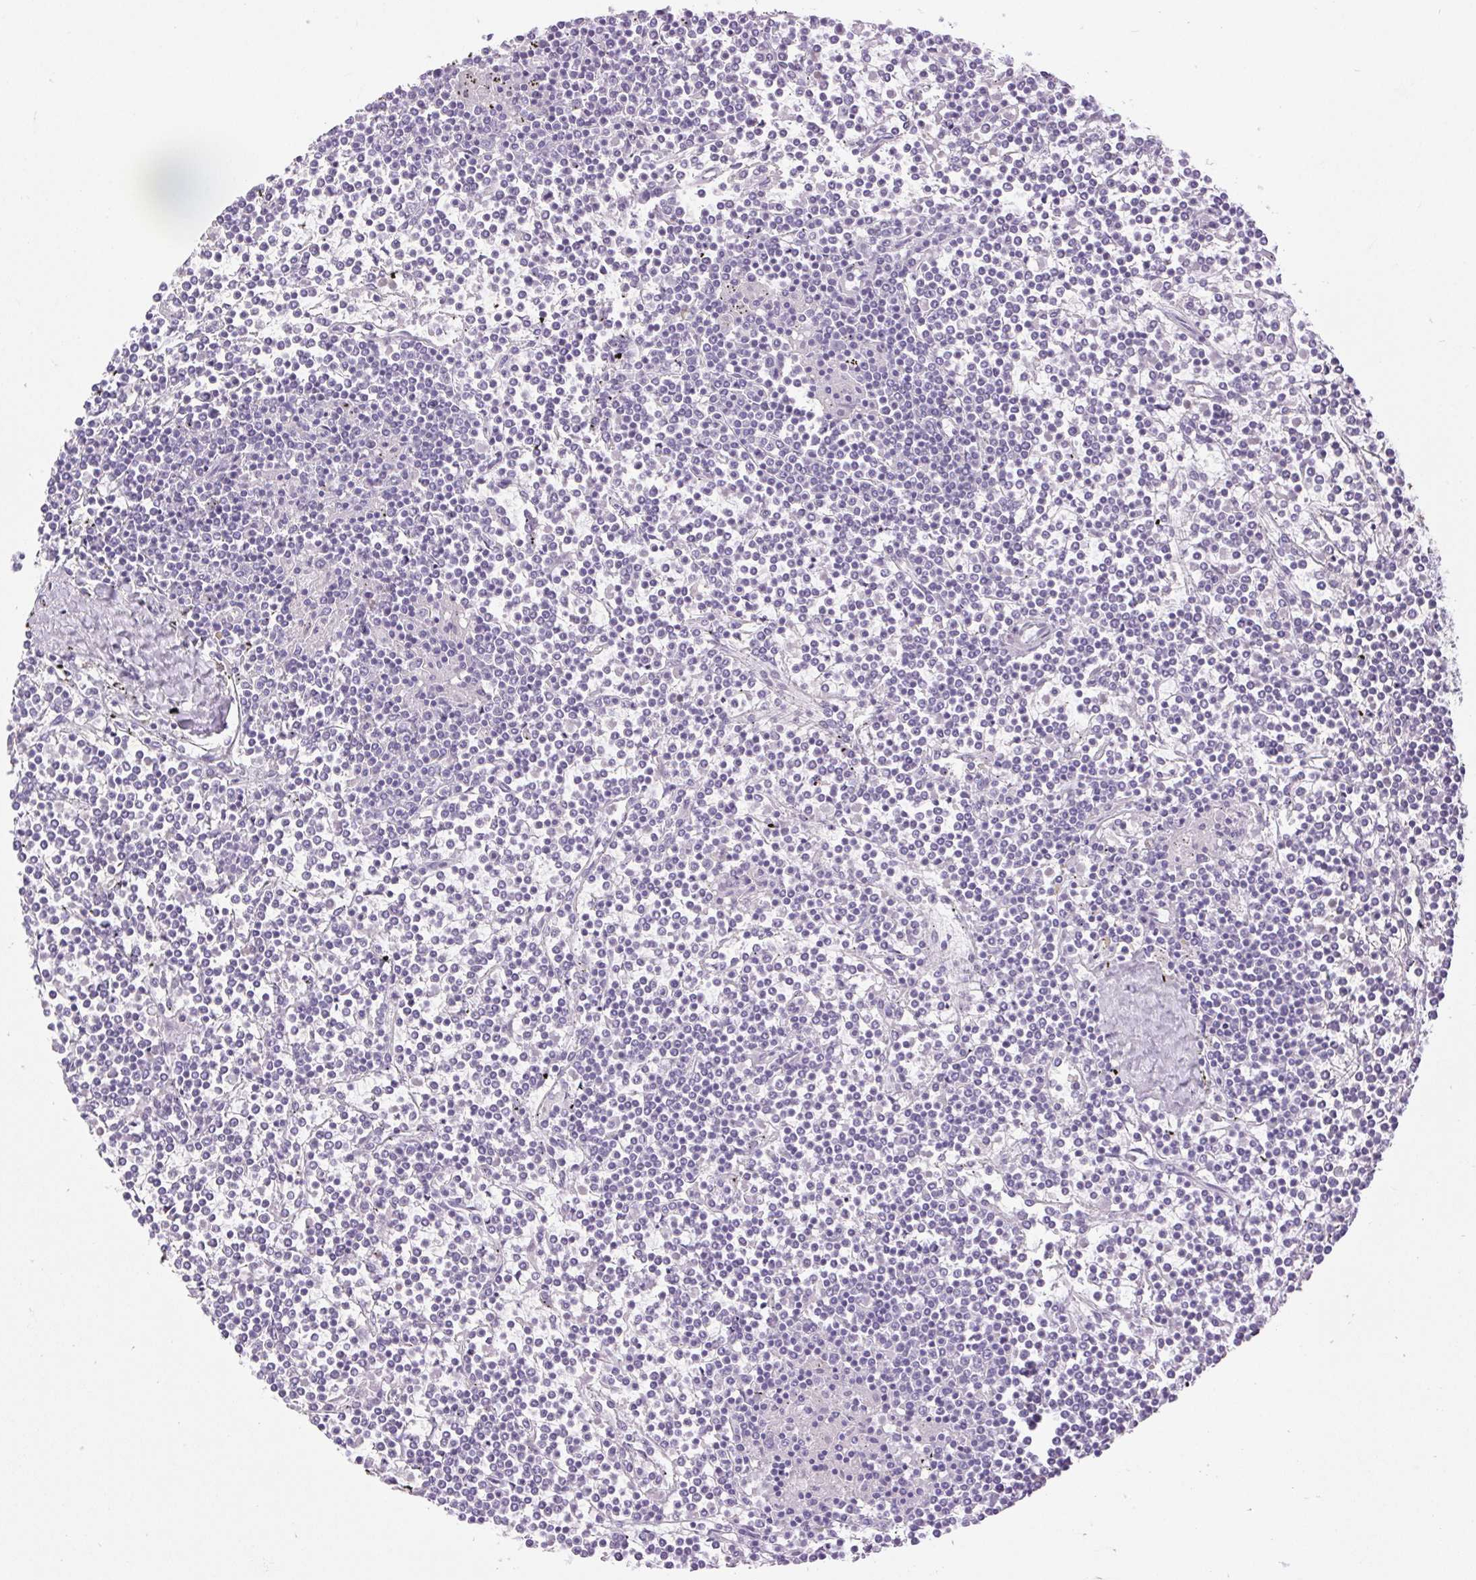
{"staining": {"intensity": "negative", "quantity": "none", "location": "none"}, "tissue": "lymphoma", "cell_type": "Tumor cells", "image_type": "cancer", "snomed": [{"axis": "morphology", "description": "Malignant lymphoma, non-Hodgkin's type, Low grade"}, {"axis": "topography", "description": "Spleen"}], "caption": "A photomicrograph of human low-grade malignant lymphoma, non-Hodgkin's type is negative for staining in tumor cells. (DAB immunohistochemistry (IHC), high magnification).", "gene": "BCAS1", "patient": {"sex": "female", "age": 19}}